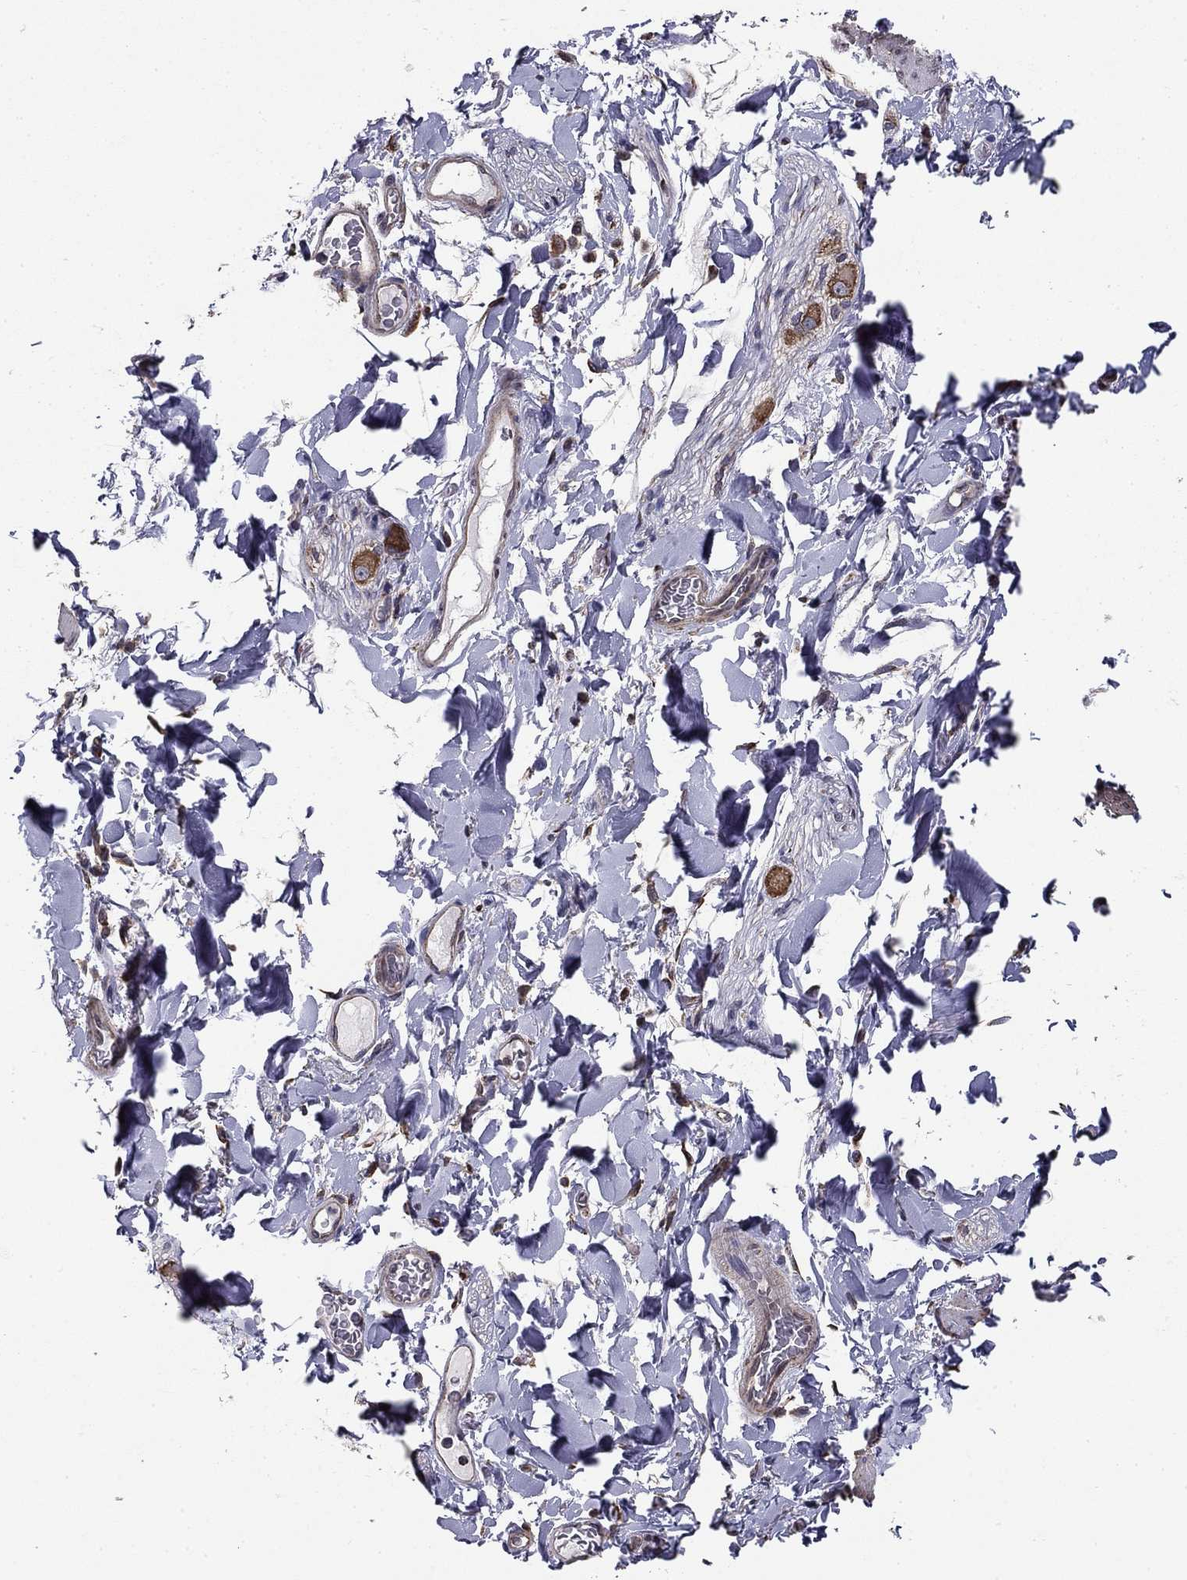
{"staining": {"intensity": "negative", "quantity": "none", "location": "none"}, "tissue": "adipose tissue", "cell_type": "Adipocytes", "image_type": "normal", "snomed": [{"axis": "morphology", "description": "Normal tissue, NOS"}, {"axis": "topography", "description": "Smooth muscle"}, {"axis": "topography", "description": "Duodenum"}, {"axis": "topography", "description": "Peripheral nerve tissue"}], "caption": "Immunohistochemistry histopathology image of normal human adipose tissue stained for a protein (brown), which demonstrates no positivity in adipocytes. (Brightfield microscopy of DAB IHC at high magnification).", "gene": "NKIRAS1", "patient": {"sex": "female", "age": 61}}